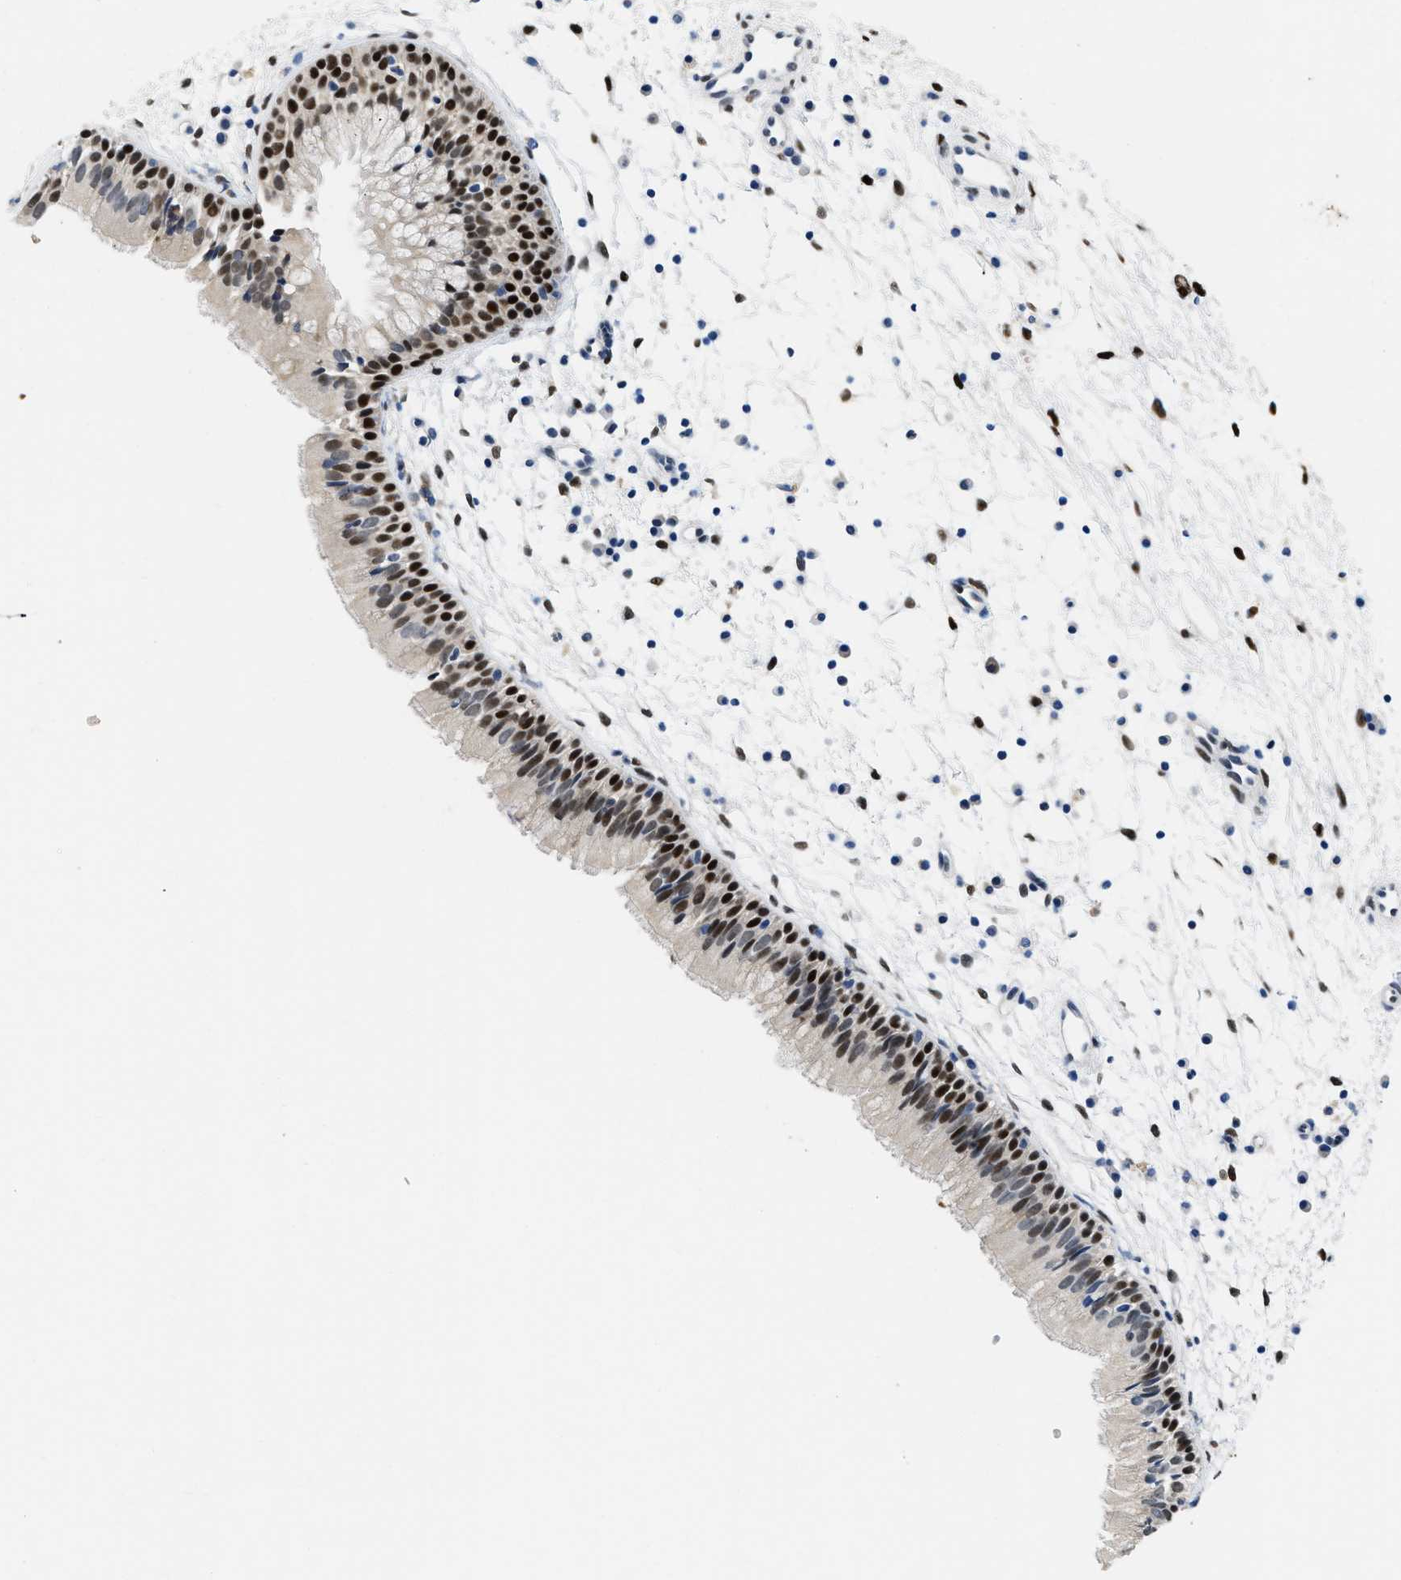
{"staining": {"intensity": "strong", "quantity": ">75%", "location": "nuclear"}, "tissue": "nasopharynx", "cell_type": "Respiratory epithelial cells", "image_type": "normal", "snomed": [{"axis": "morphology", "description": "Normal tissue, NOS"}, {"axis": "topography", "description": "Nasopharynx"}], "caption": "Brown immunohistochemical staining in benign nasopharynx exhibits strong nuclear staining in about >75% of respiratory epithelial cells. (DAB (3,3'-diaminobenzidine) = brown stain, brightfield microscopy at high magnification).", "gene": "NFIX", "patient": {"sex": "male", "age": 21}}